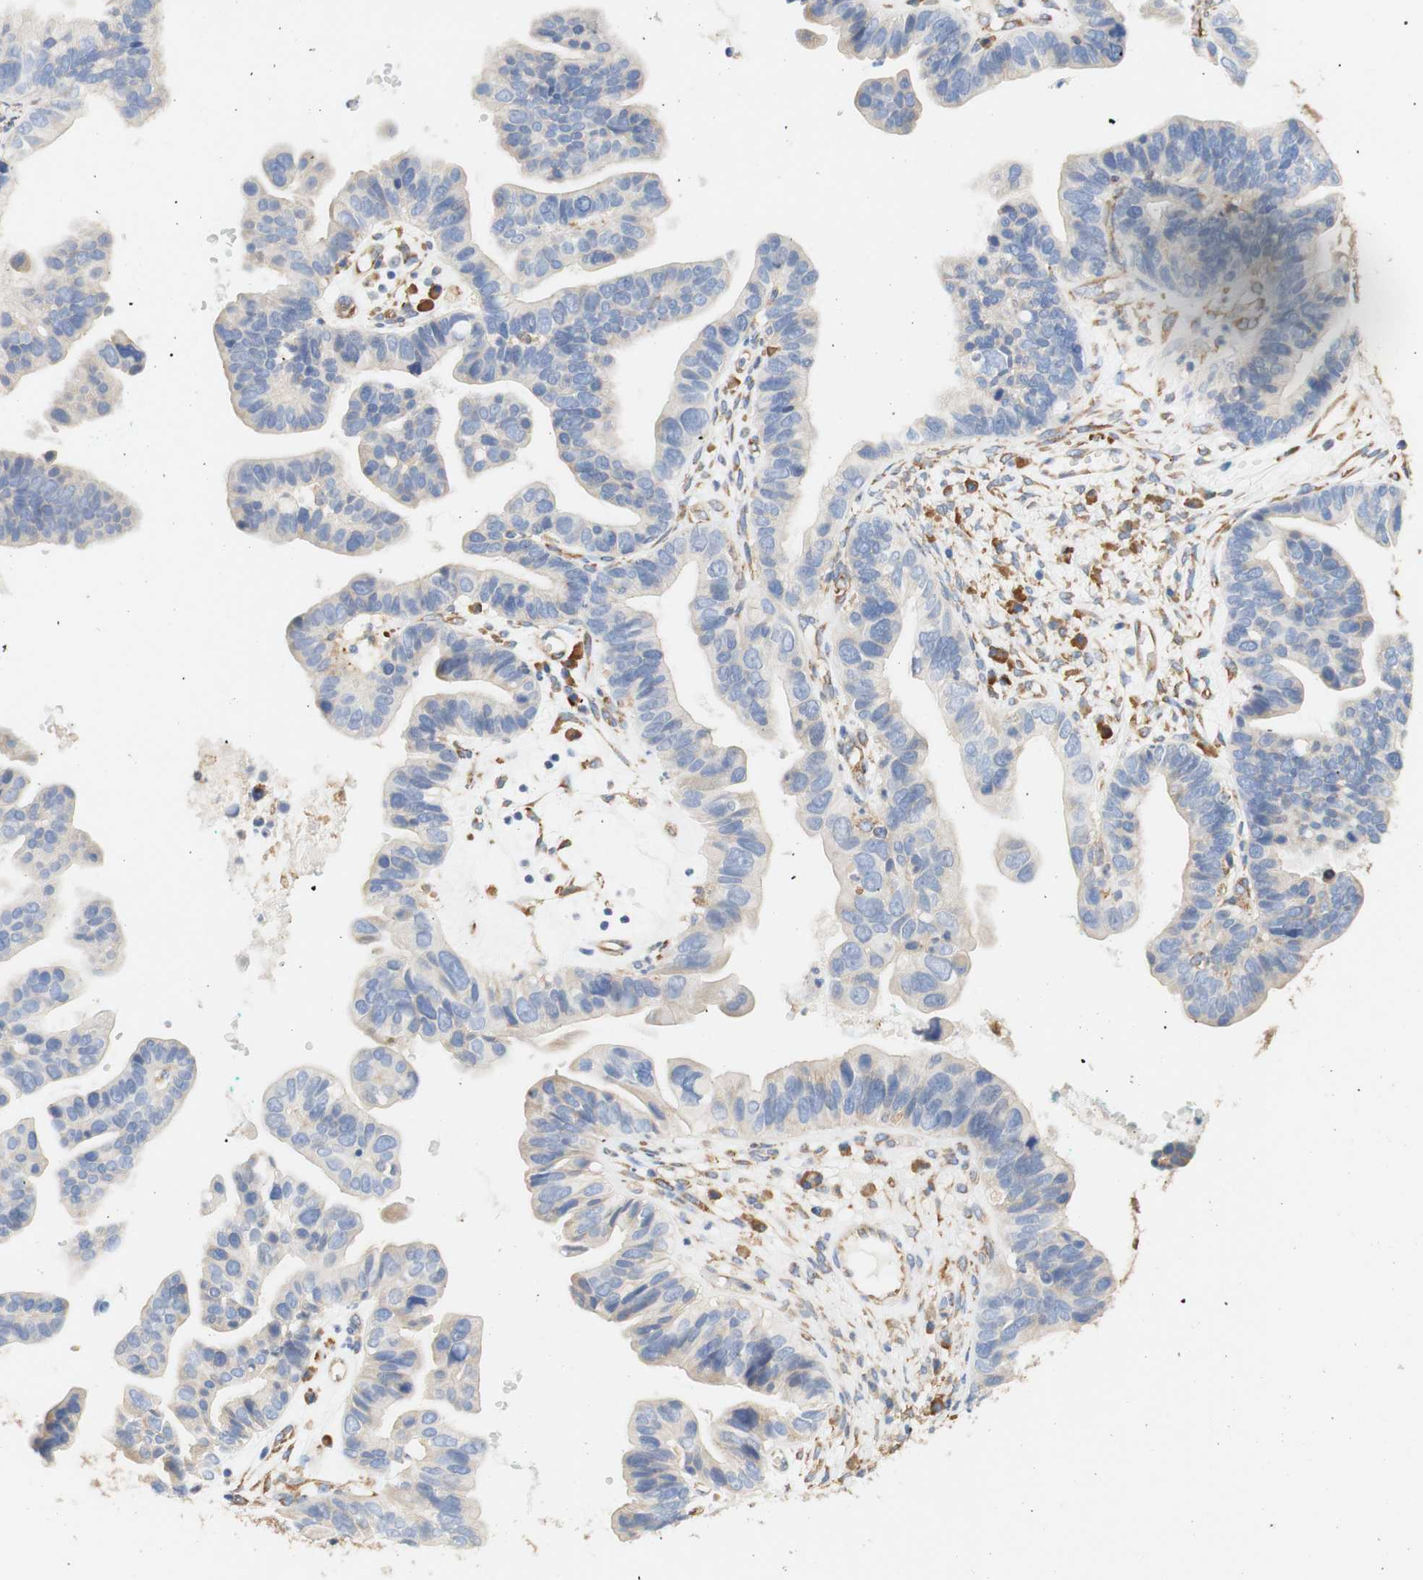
{"staining": {"intensity": "negative", "quantity": "none", "location": "none"}, "tissue": "ovarian cancer", "cell_type": "Tumor cells", "image_type": "cancer", "snomed": [{"axis": "morphology", "description": "Cystadenocarcinoma, serous, NOS"}, {"axis": "topography", "description": "Ovary"}], "caption": "The immunohistochemistry histopathology image has no significant positivity in tumor cells of serous cystadenocarcinoma (ovarian) tissue. Nuclei are stained in blue.", "gene": "EIF2AK4", "patient": {"sex": "female", "age": 56}}